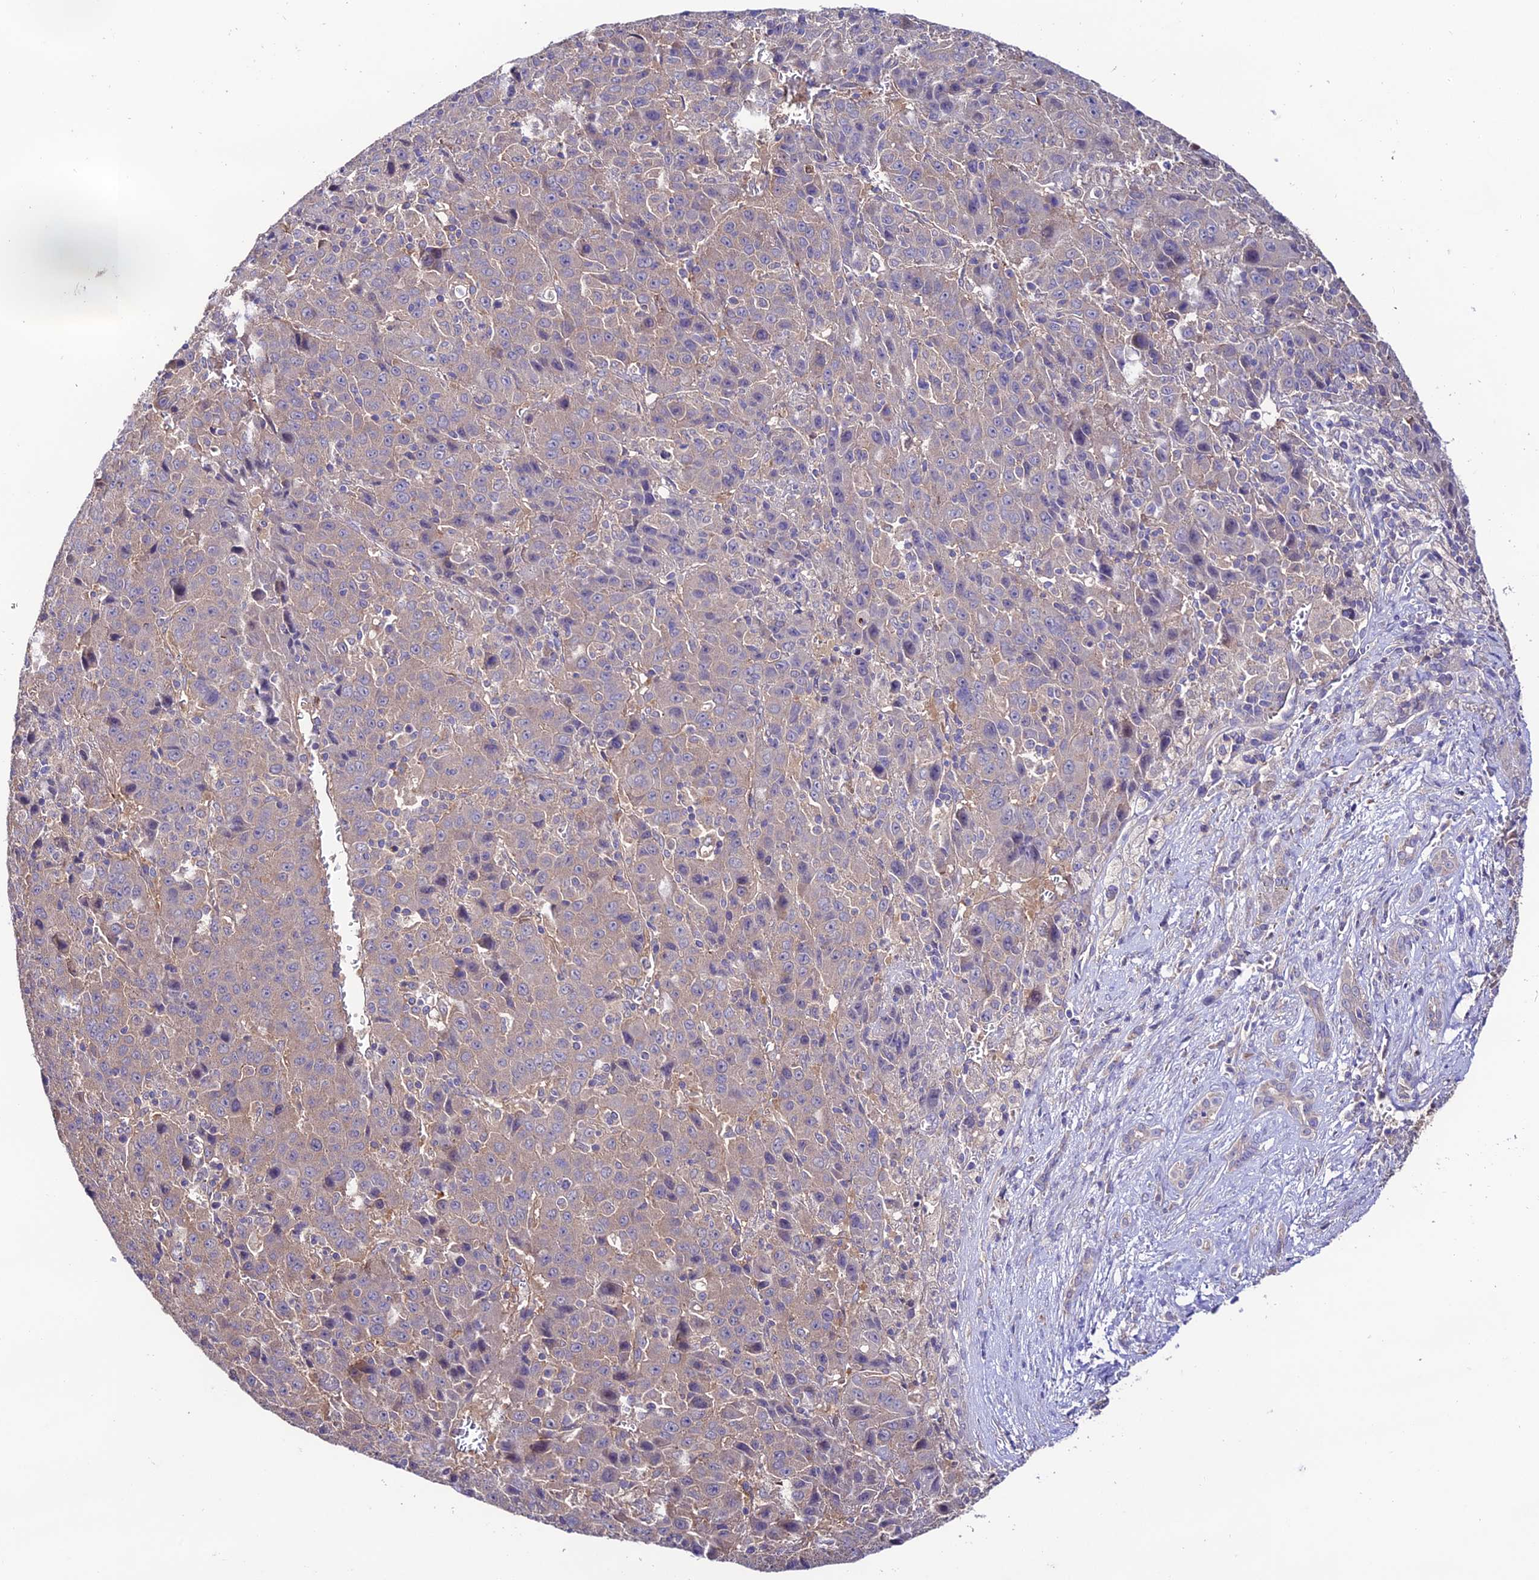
{"staining": {"intensity": "negative", "quantity": "none", "location": "none"}, "tissue": "liver cancer", "cell_type": "Tumor cells", "image_type": "cancer", "snomed": [{"axis": "morphology", "description": "Carcinoma, Hepatocellular, NOS"}, {"axis": "topography", "description": "Liver"}], "caption": "This image is of liver cancer (hepatocellular carcinoma) stained with immunohistochemistry (IHC) to label a protein in brown with the nuclei are counter-stained blue. There is no expression in tumor cells.", "gene": "BRME1", "patient": {"sex": "female", "age": 53}}